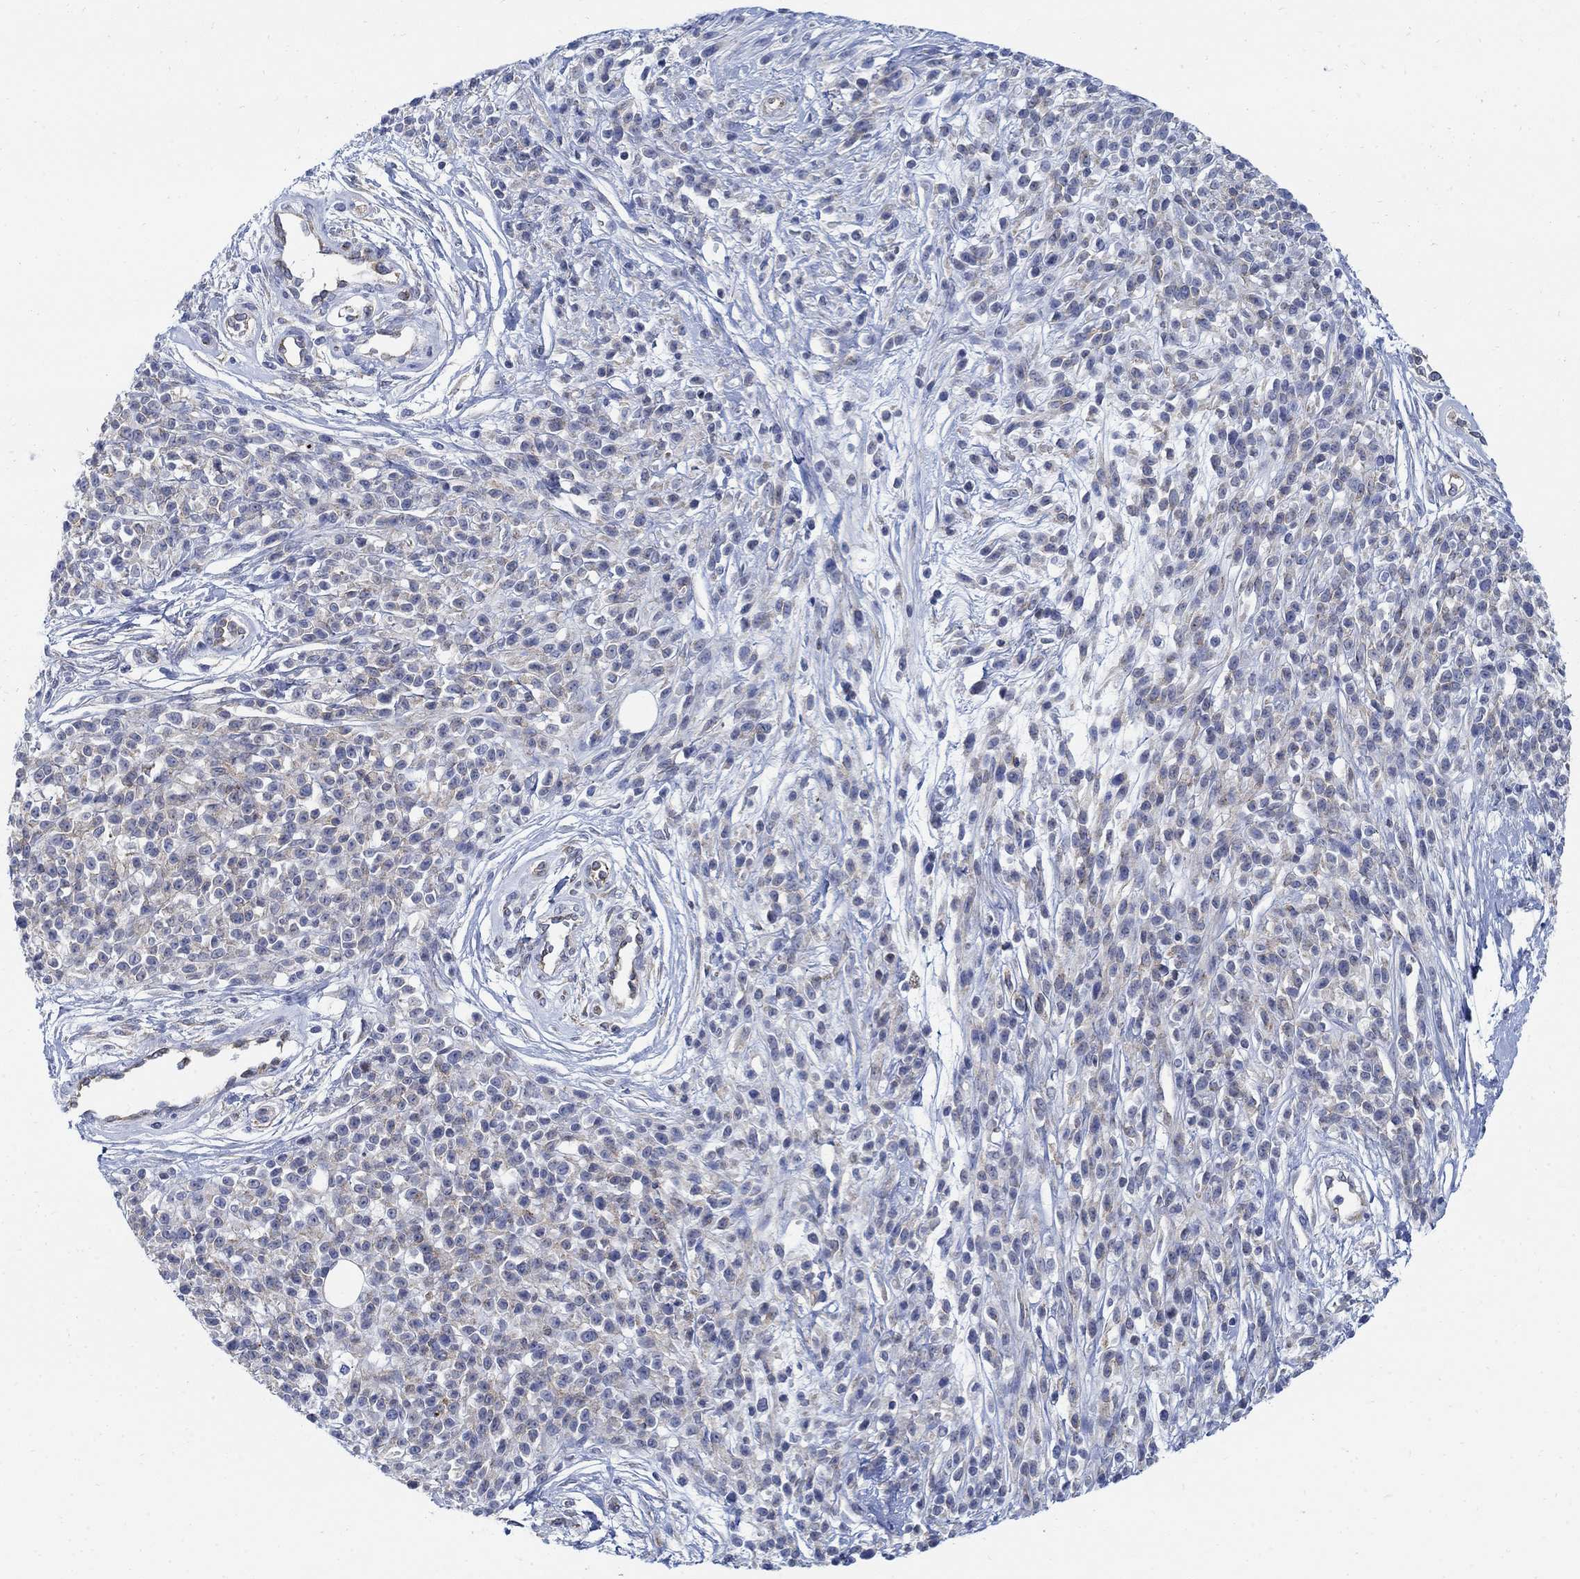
{"staining": {"intensity": "negative", "quantity": "none", "location": "none"}, "tissue": "melanoma", "cell_type": "Tumor cells", "image_type": "cancer", "snomed": [{"axis": "morphology", "description": "Malignant melanoma, NOS"}, {"axis": "topography", "description": "Skin"}, {"axis": "topography", "description": "Skin of trunk"}], "caption": "DAB (3,3'-diaminobenzidine) immunohistochemical staining of human malignant melanoma demonstrates no significant expression in tumor cells. (DAB immunohistochemistry (IHC), high magnification).", "gene": "PHF21B", "patient": {"sex": "male", "age": 74}}